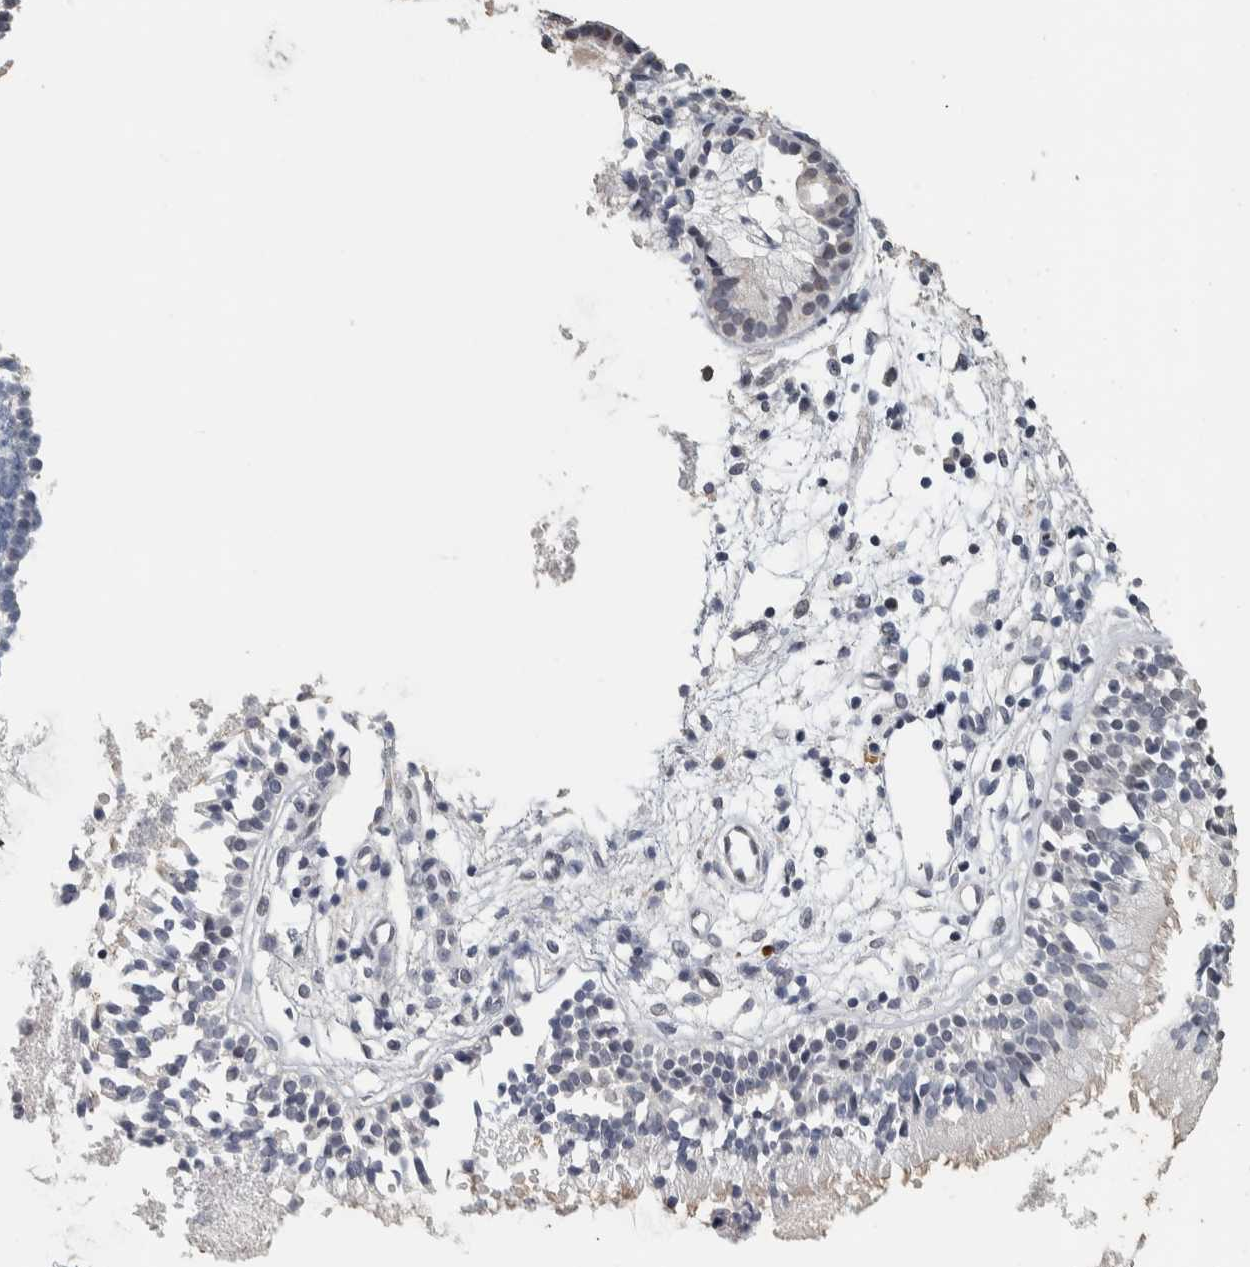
{"staining": {"intensity": "negative", "quantity": "none", "location": "none"}, "tissue": "nasopharynx", "cell_type": "Respiratory epithelial cells", "image_type": "normal", "snomed": [{"axis": "morphology", "description": "Normal tissue, NOS"}, {"axis": "topography", "description": "Nasopharynx"}], "caption": "Nasopharynx stained for a protein using IHC demonstrates no staining respiratory epithelial cells.", "gene": "NECAB1", "patient": {"sex": "male", "age": 21}}